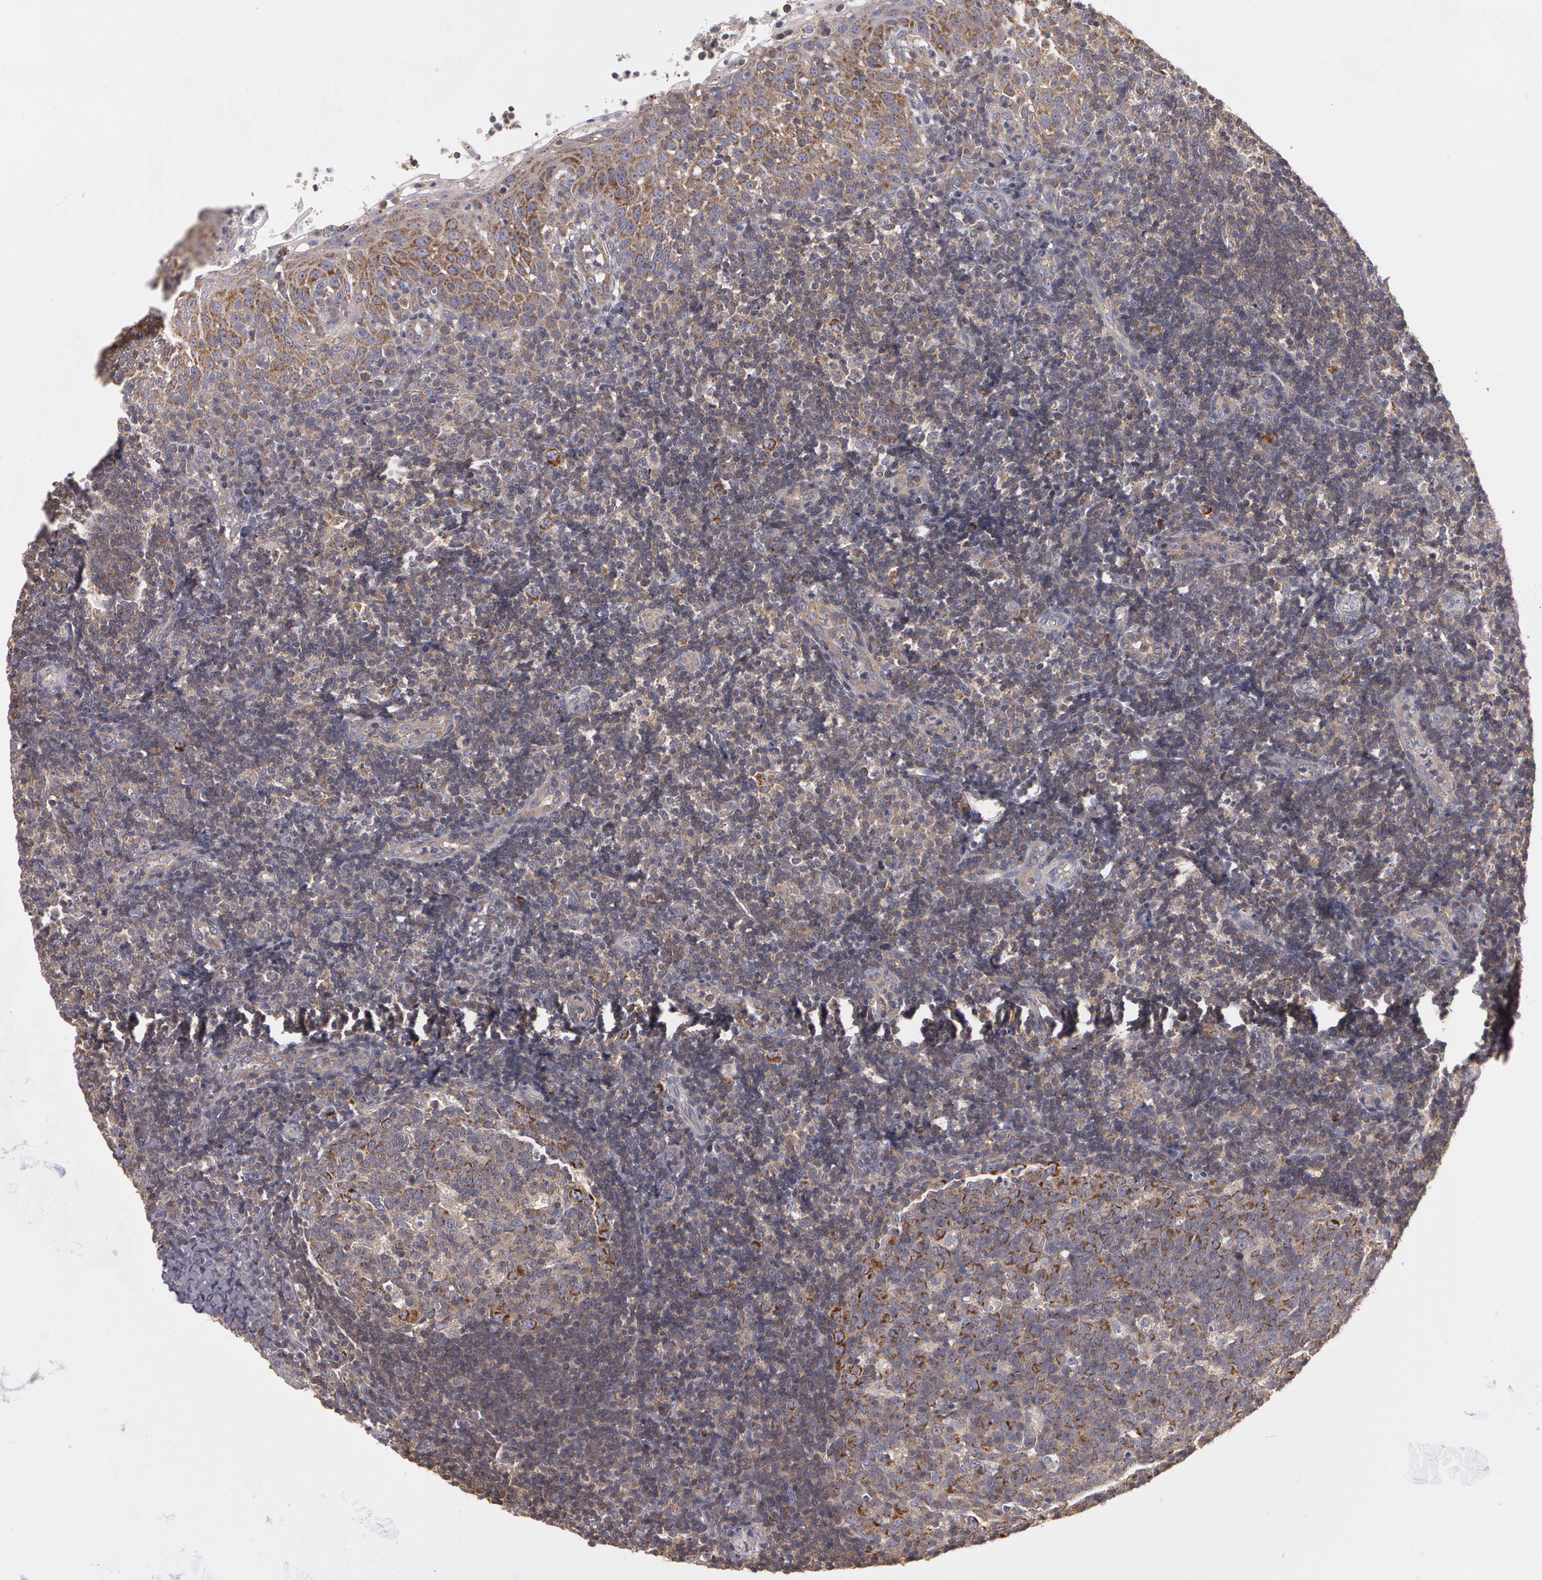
{"staining": {"intensity": "moderate", "quantity": "<25%", "location": "cytoplasmic/membranous"}, "tissue": "tonsil", "cell_type": "Germinal center cells", "image_type": "normal", "snomed": [{"axis": "morphology", "description": "Normal tissue, NOS"}, {"axis": "topography", "description": "Tonsil"}], "caption": "Unremarkable tonsil exhibits moderate cytoplasmic/membranous positivity in approximately <25% of germinal center cells Using DAB (brown) and hematoxylin (blue) stains, captured at high magnification using brightfield microscopy..", "gene": "NEK9", "patient": {"sex": "female", "age": 40}}